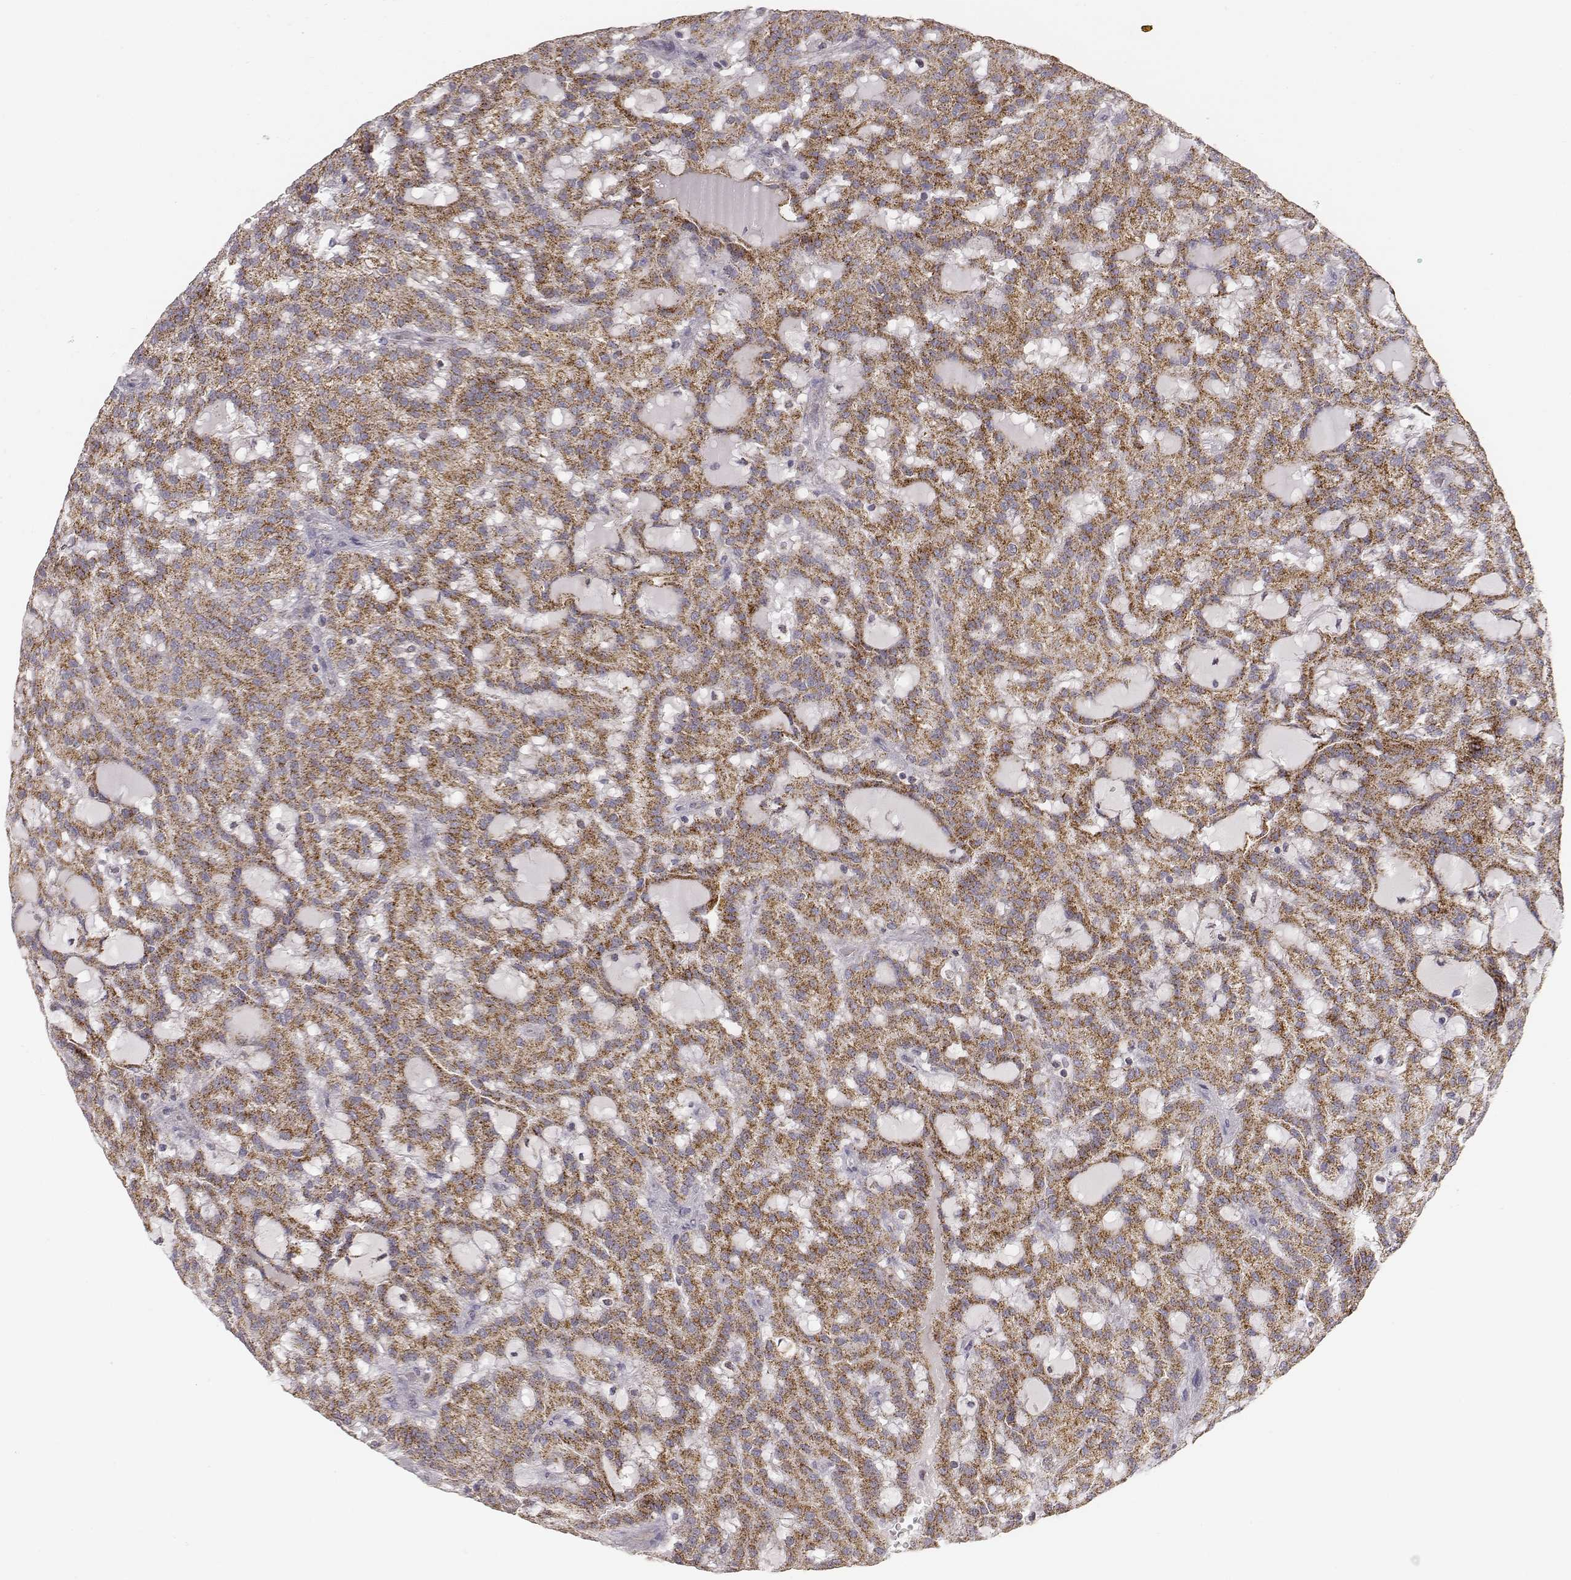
{"staining": {"intensity": "moderate", "quantity": ">75%", "location": "cytoplasmic/membranous"}, "tissue": "renal cancer", "cell_type": "Tumor cells", "image_type": "cancer", "snomed": [{"axis": "morphology", "description": "Adenocarcinoma, NOS"}, {"axis": "topography", "description": "Kidney"}], "caption": "DAB (3,3'-diaminobenzidine) immunohistochemical staining of human adenocarcinoma (renal) displays moderate cytoplasmic/membranous protein staining in about >75% of tumor cells.", "gene": "ABCD3", "patient": {"sex": "male", "age": 63}}